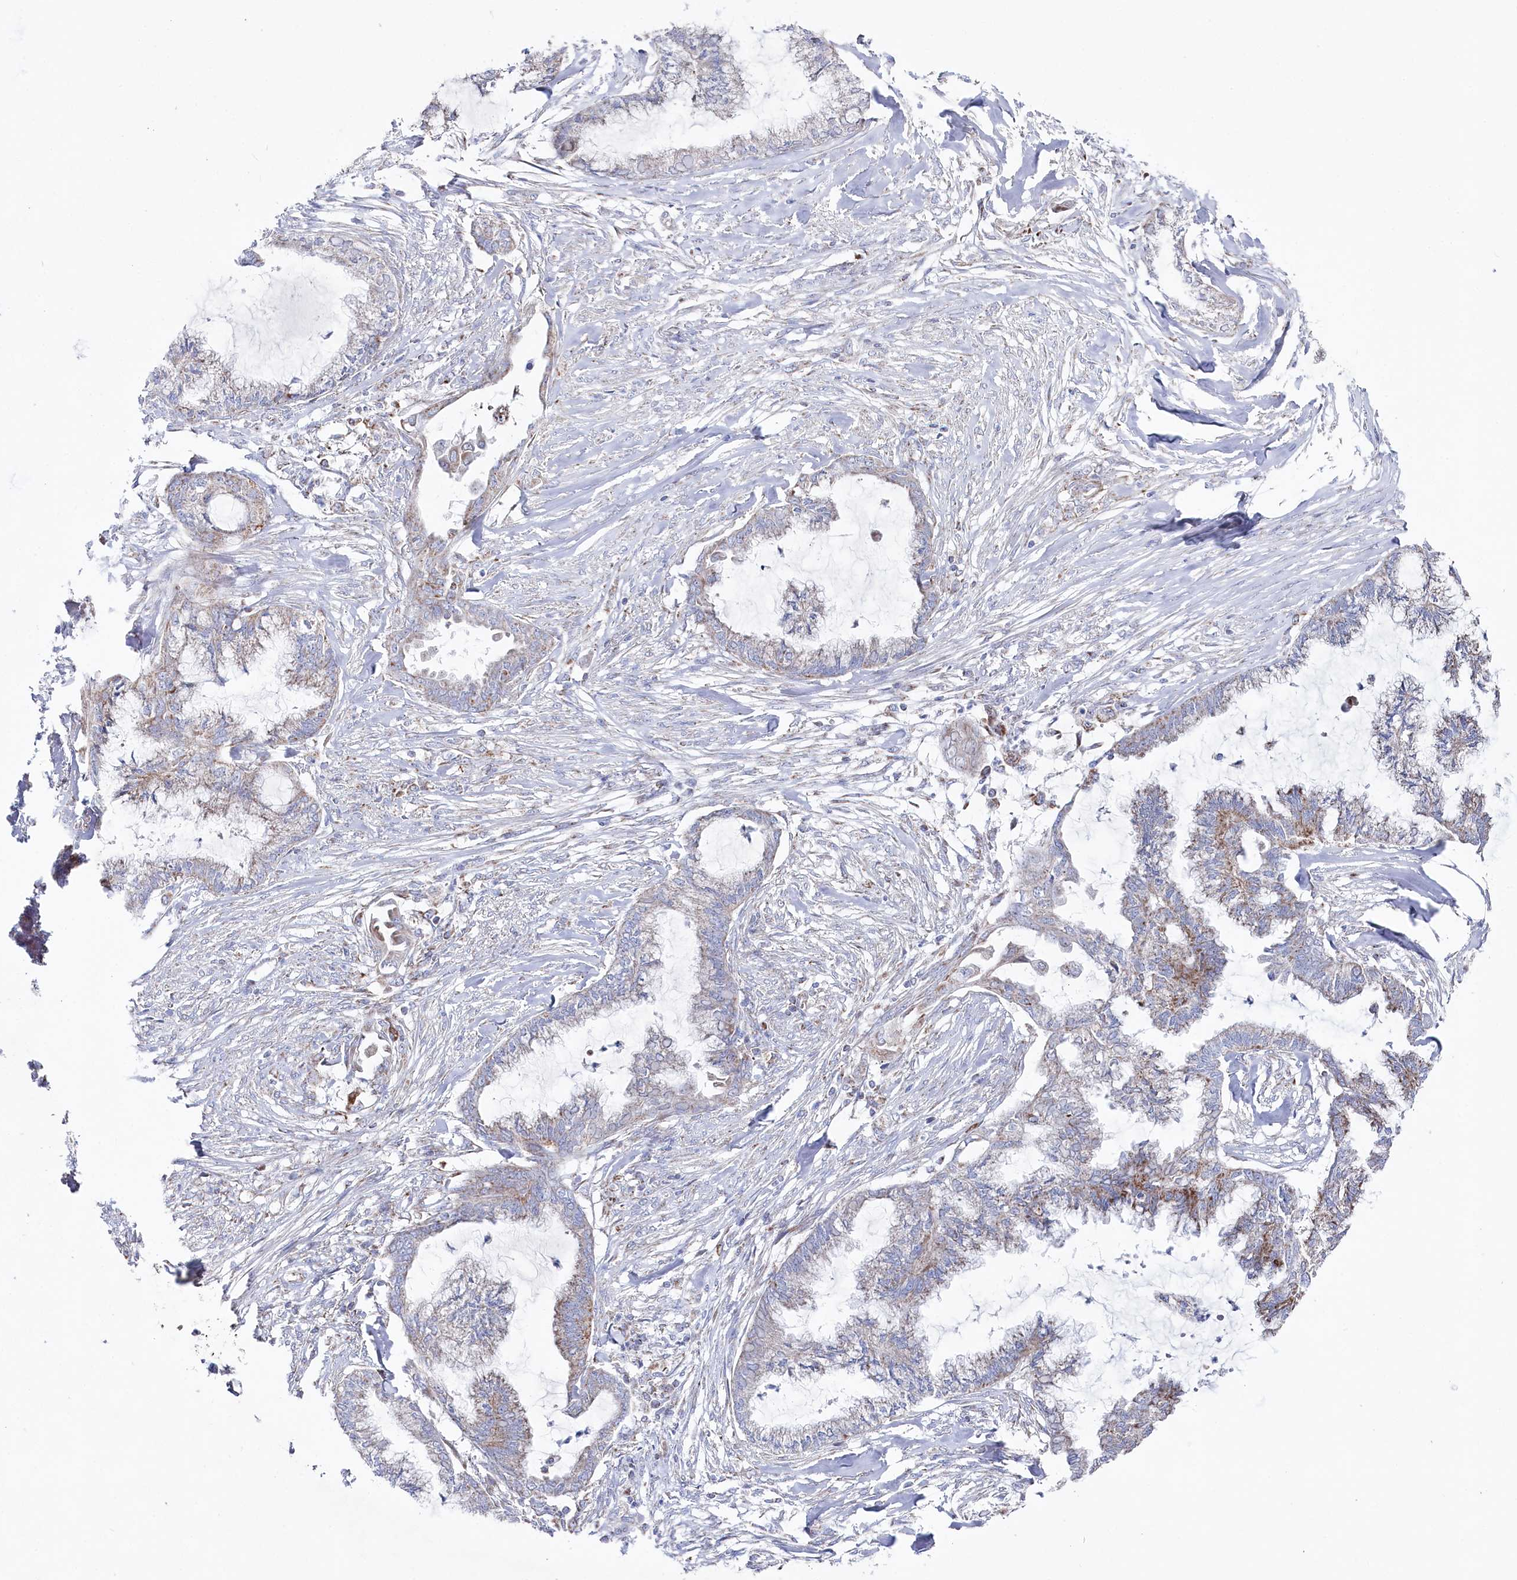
{"staining": {"intensity": "weak", "quantity": "<25%", "location": "cytoplasmic/membranous"}, "tissue": "endometrial cancer", "cell_type": "Tumor cells", "image_type": "cancer", "snomed": [{"axis": "morphology", "description": "Adenocarcinoma, NOS"}, {"axis": "topography", "description": "Endometrium"}], "caption": "A high-resolution image shows IHC staining of endometrial cancer (adenocarcinoma), which exhibits no significant expression in tumor cells. (Brightfield microscopy of DAB immunohistochemistry at high magnification).", "gene": "GLS2", "patient": {"sex": "female", "age": 86}}